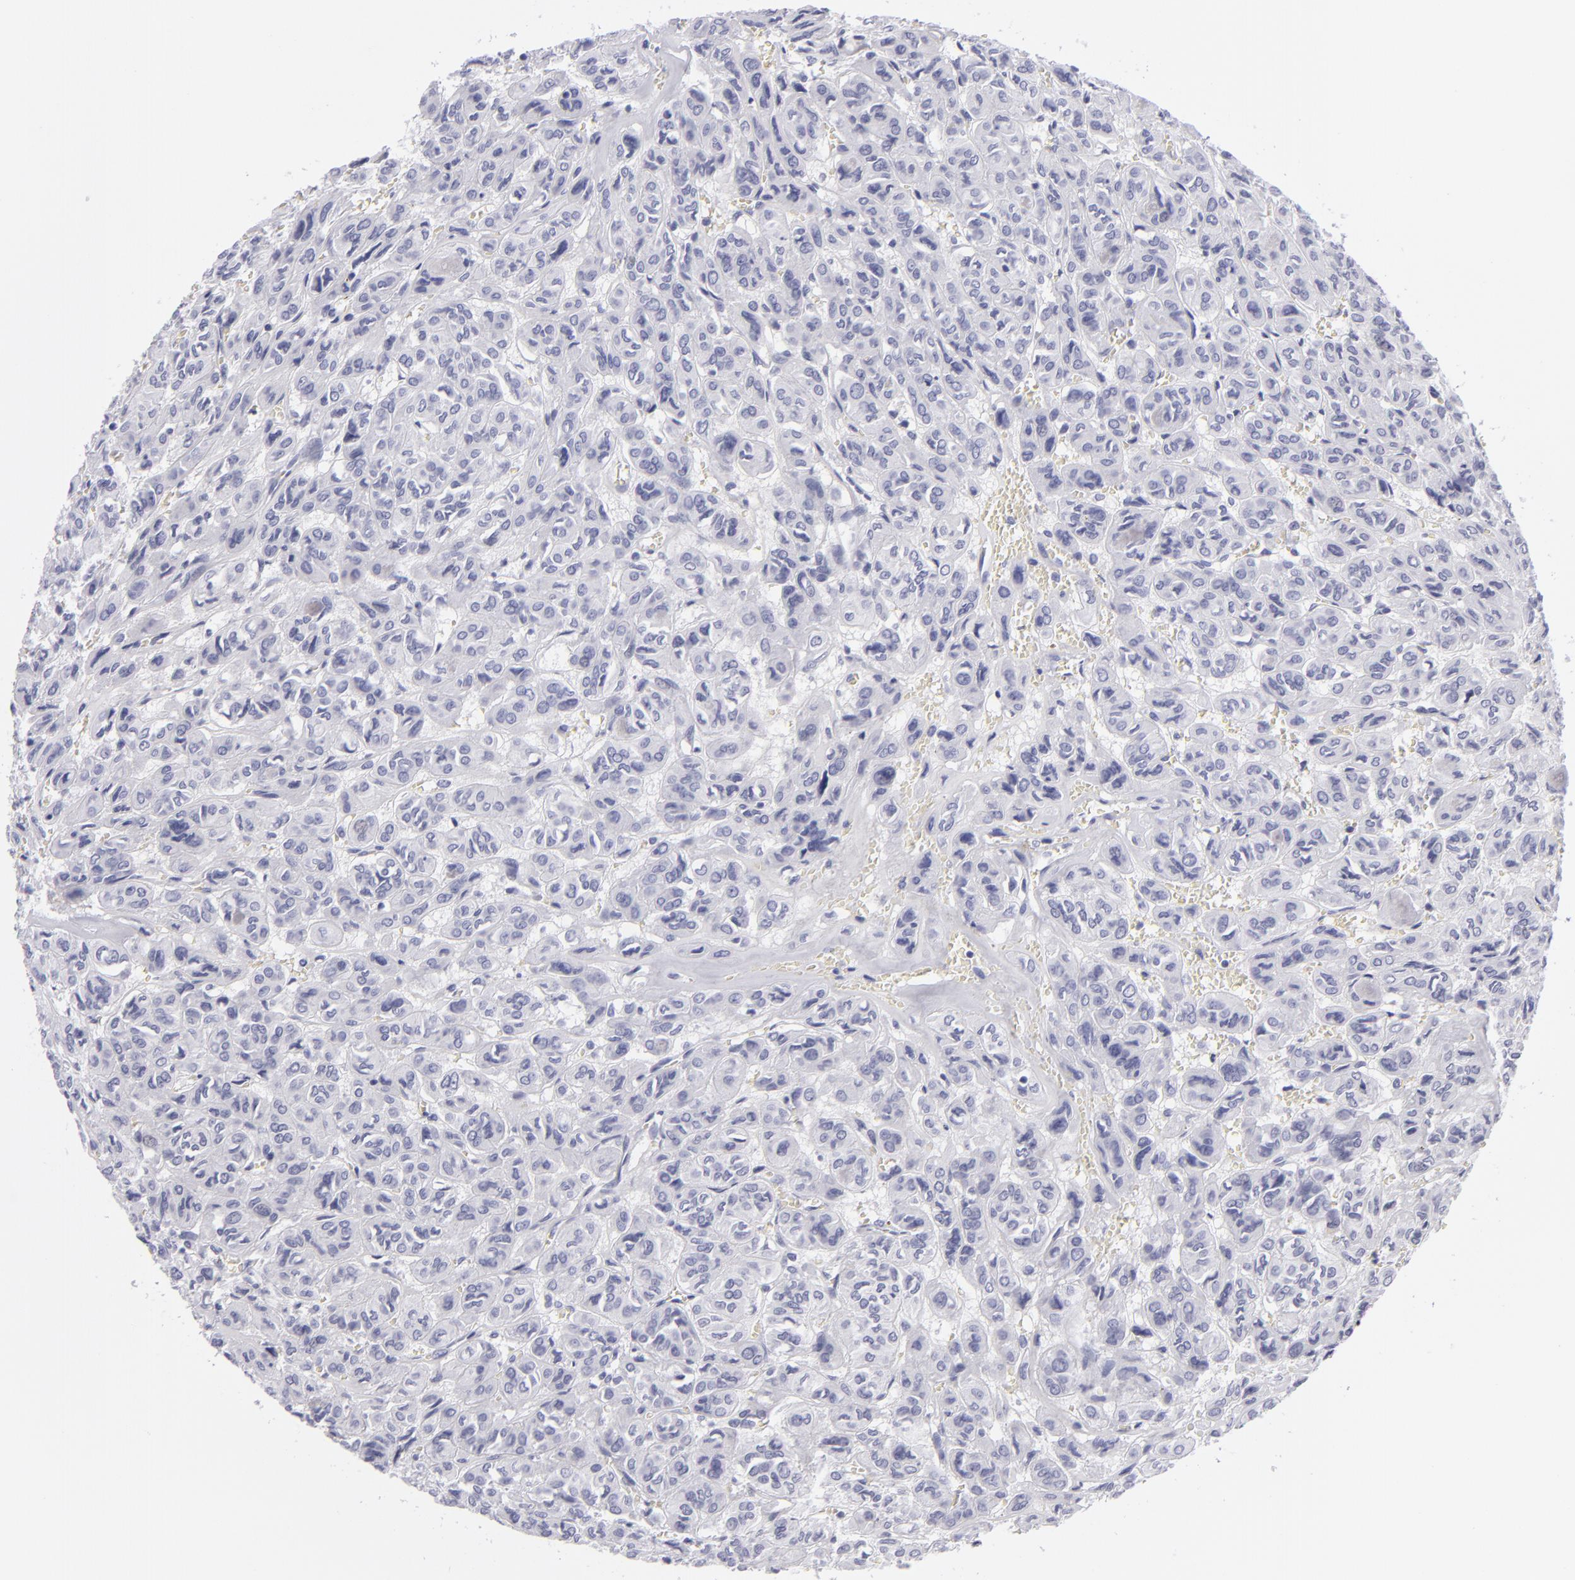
{"staining": {"intensity": "negative", "quantity": "none", "location": "none"}, "tissue": "thyroid cancer", "cell_type": "Tumor cells", "image_type": "cancer", "snomed": [{"axis": "morphology", "description": "Follicular adenoma carcinoma, NOS"}, {"axis": "topography", "description": "Thyroid gland"}], "caption": "Immunohistochemical staining of thyroid cancer shows no significant expression in tumor cells. (Brightfield microscopy of DAB (3,3'-diaminobenzidine) immunohistochemistry (IHC) at high magnification).", "gene": "VIL1", "patient": {"sex": "female", "age": 71}}